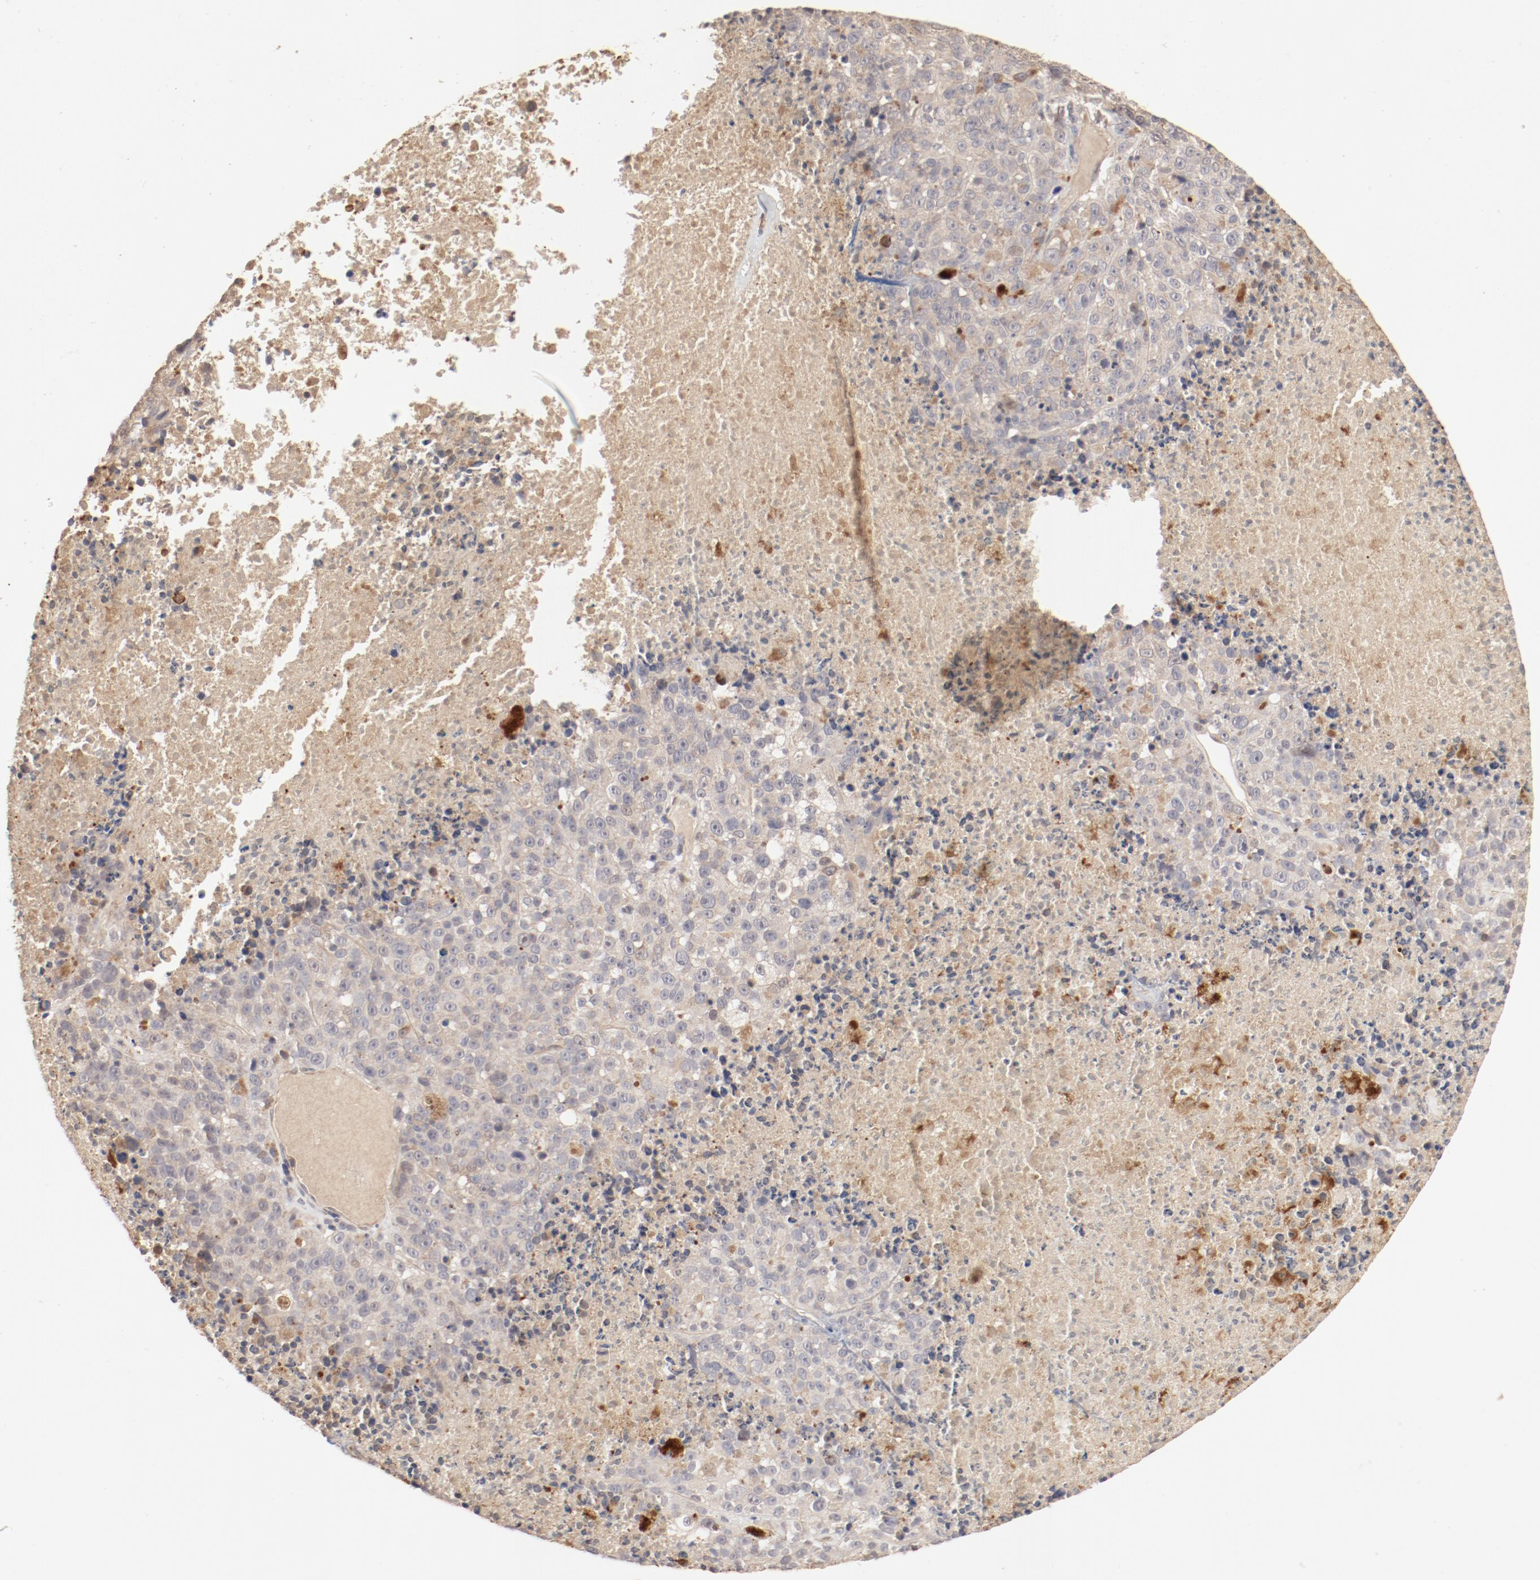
{"staining": {"intensity": "moderate", "quantity": ">75%", "location": "cytoplasmic/membranous"}, "tissue": "melanoma", "cell_type": "Tumor cells", "image_type": "cancer", "snomed": [{"axis": "morphology", "description": "Malignant melanoma, Metastatic site"}, {"axis": "topography", "description": "Cerebral cortex"}], "caption": "High-magnification brightfield microscopy of melanoma stained with DAB (brown) and counterstained with hematoxylin (blue). tumor cells exhibit moderate cytoplasmic/membranous positivity is seen in about>75% of cells.", "gene": "IL3RA", "patient": {"sex": "female", "age": 52}}